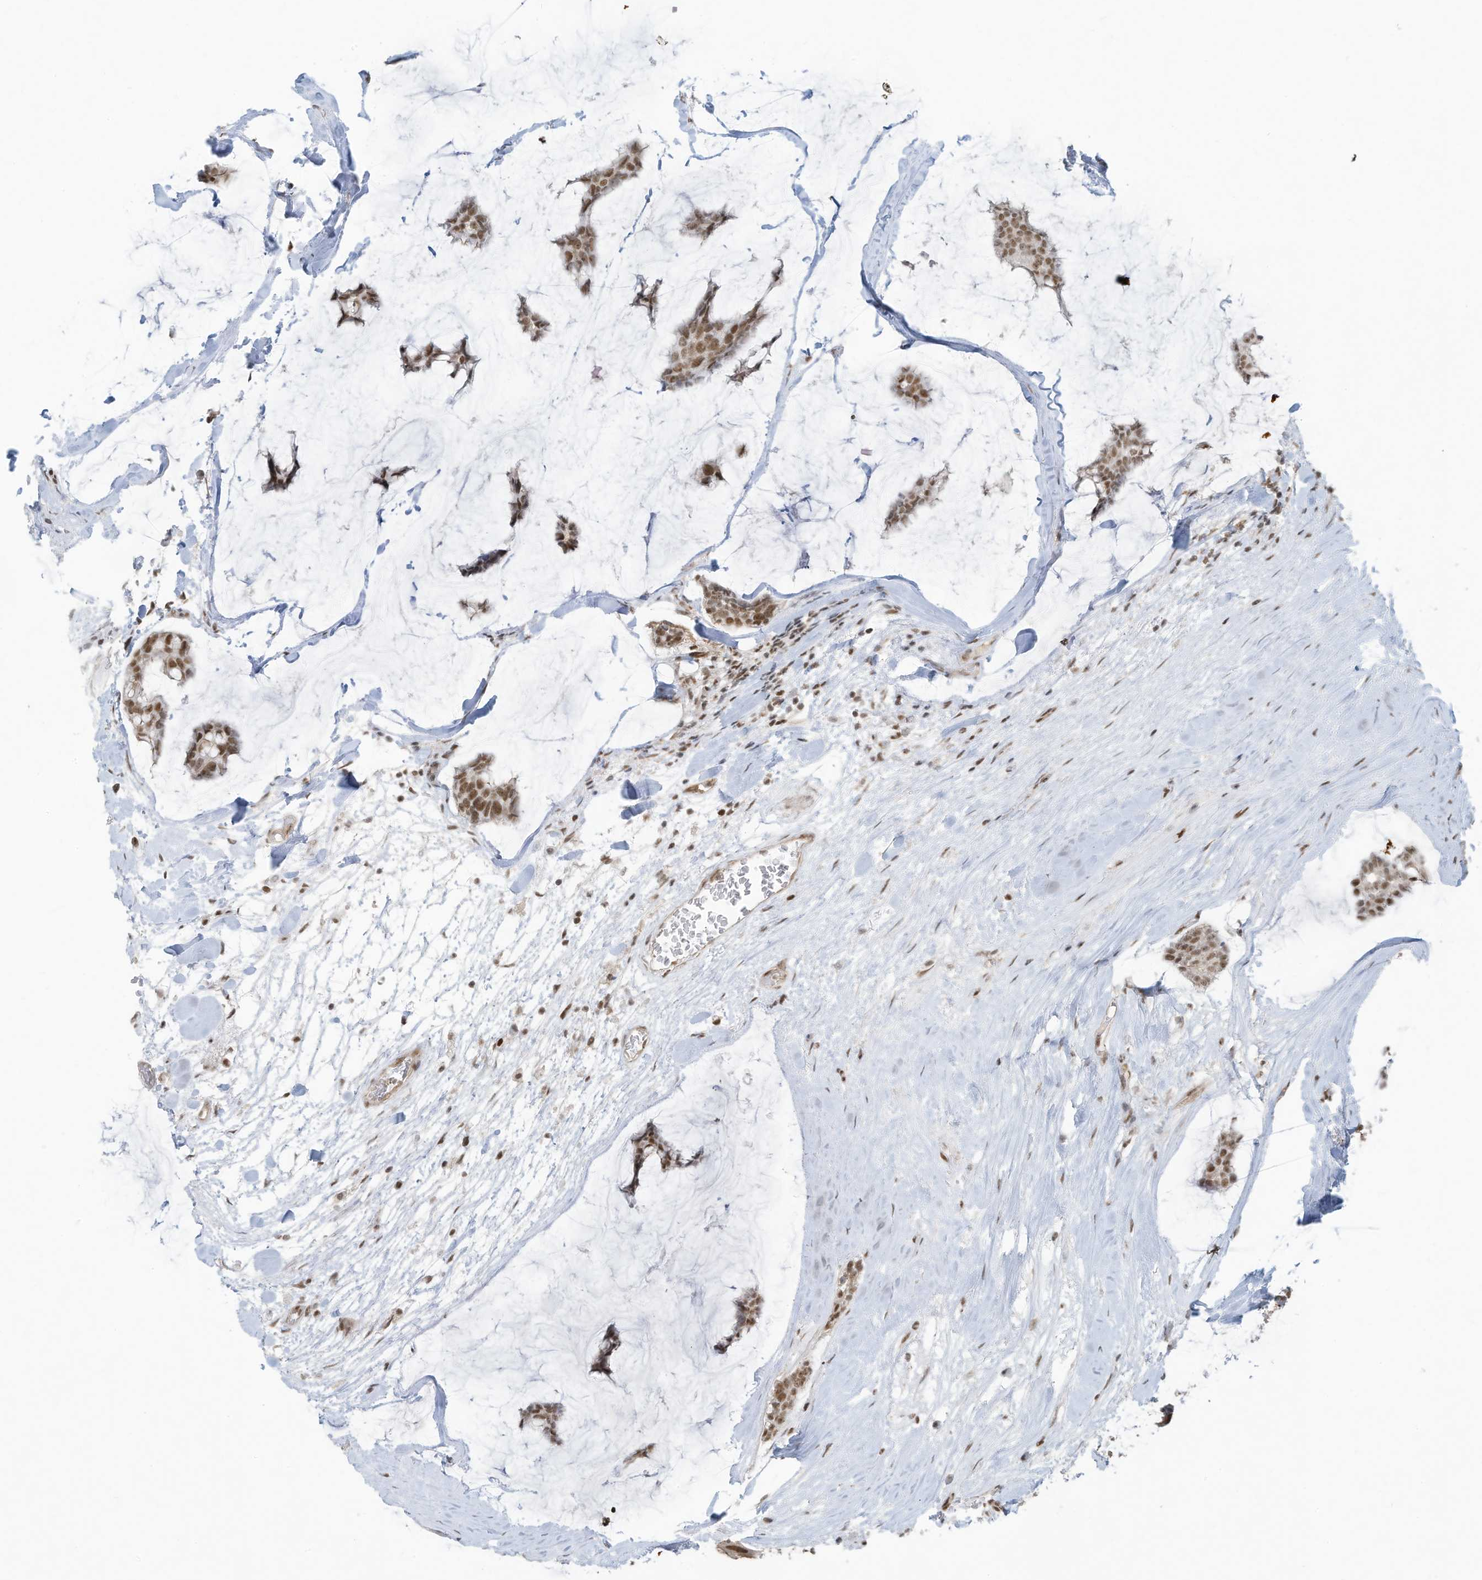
{"staining": {"intensity": "moderate", "quantity": ">75%", "location": "nuclear"}, "tissue": "breast cancer", "cell_type": "Tumor cells", "image_type": "cancer", "snomed": [{"axis": "morphology", "description": "Duct carcinoma"}, {"axis": "topography", "description": "Breast"}], "caption": "The image exhibits staining of breast intraductal carcinoma, revealing moderate nuclear protein positivity (brown color) within tumor cells.", "gene": "DBR1", "patient": {"sex": "female", "age": 93}}